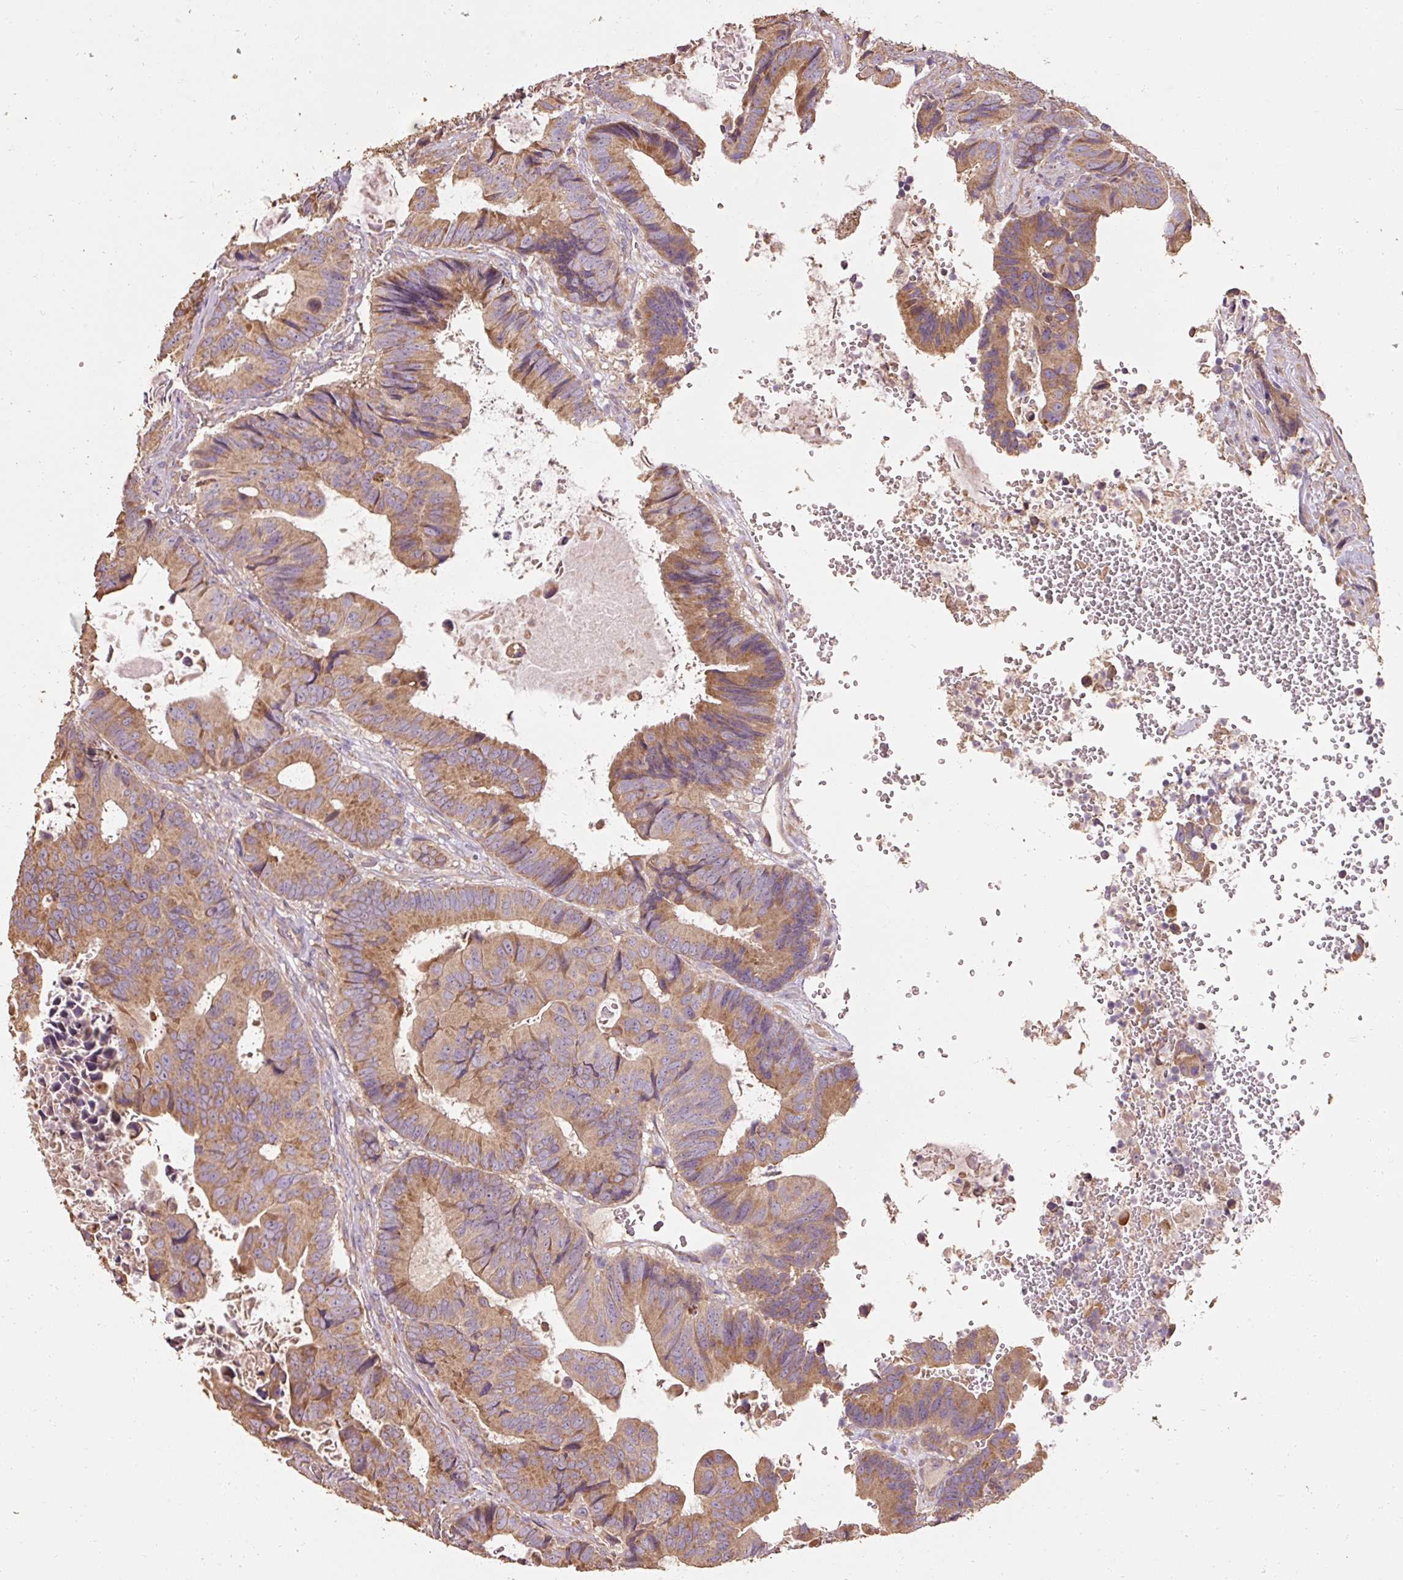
{"staining": {"intensity": "moderate", "quantity": "25%-75%", "location": "cytoplasmic/membranous"}, "tissue": "colorectal cancer", "cell_type": "Tumor cells", "image_type": "cancer", "snomed": [{"axis": "morphology", "description": "Adenocarcinoma, NOS"}, {"axis": "topography", "description": "Colon"}], "caption": "IHC image of human adenocarcinoma (colorectal) stained for a protein (brown), which reveals medium levels of moderate cytoplasmic/membranous positivity in approximately 25%-75% of tumor cells.", "gene": "EFHC1", "patient": {"sex": "male", "age": 85}}